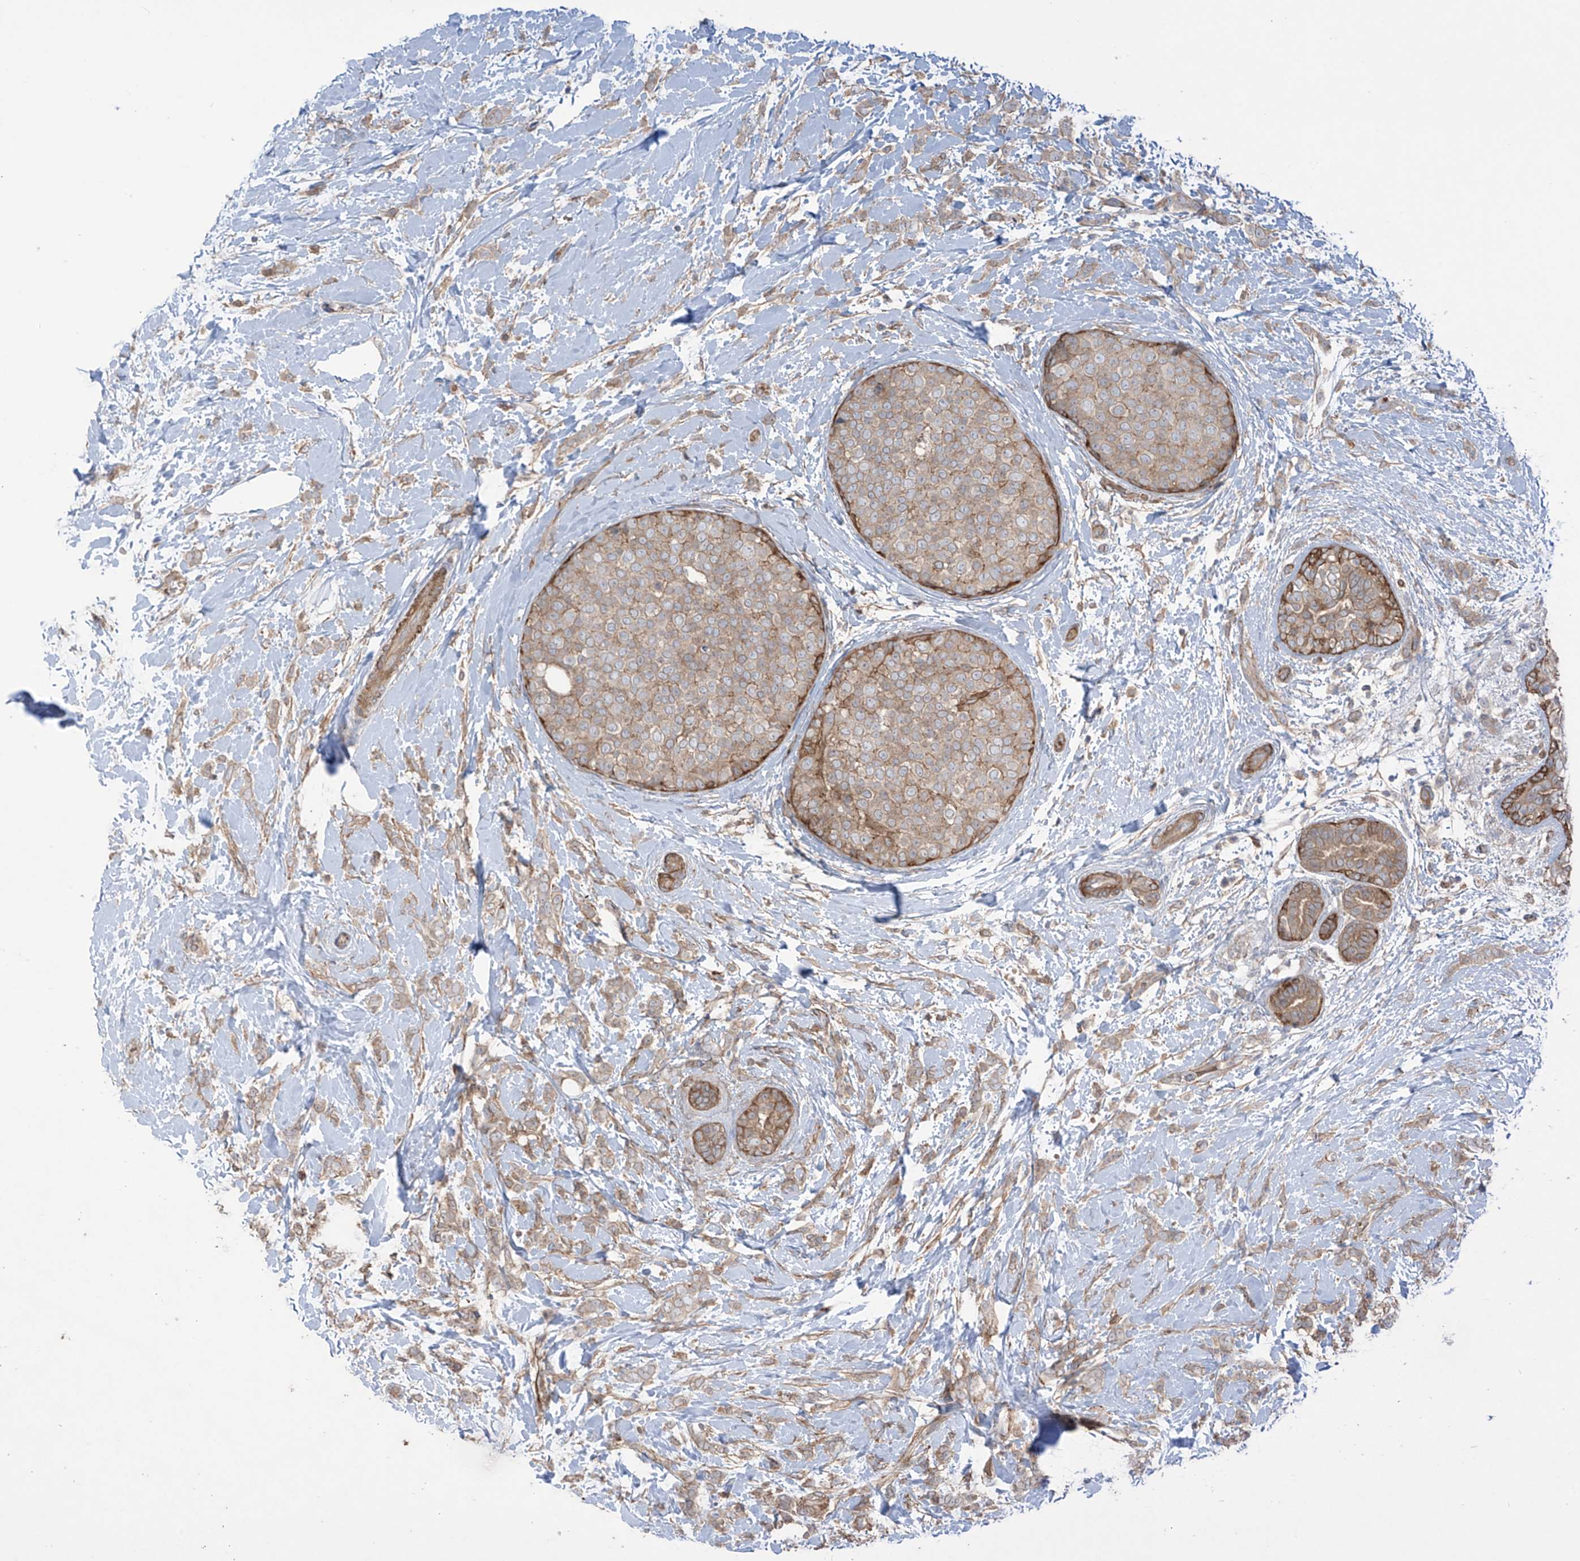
{"staining": {"intensity": "weak", "quantity": ">75%", "location": "cytoplasmic/membranous"}, "tissue": "breast cancer", "cell_type": "Tumor cells", "image_type": "cancer", "snomed": [{"axis": "morphology", "description": "Lobular carcinoma, in situ"}, {"axis": "morphology", "description": "Lobular carcinoma"}, {"axis": "topography", "description": "Breast"}], "caption": "Immunohistochemical staining of human breast lobular carcinoma shows weak cytoplasmic/membranous protein expression in about >75% of tumor cells. (DAB IHC with brightfield microscopy, high magnification).", "gene": "TRMU", "patient": {"sex": "female", "age": 41}}